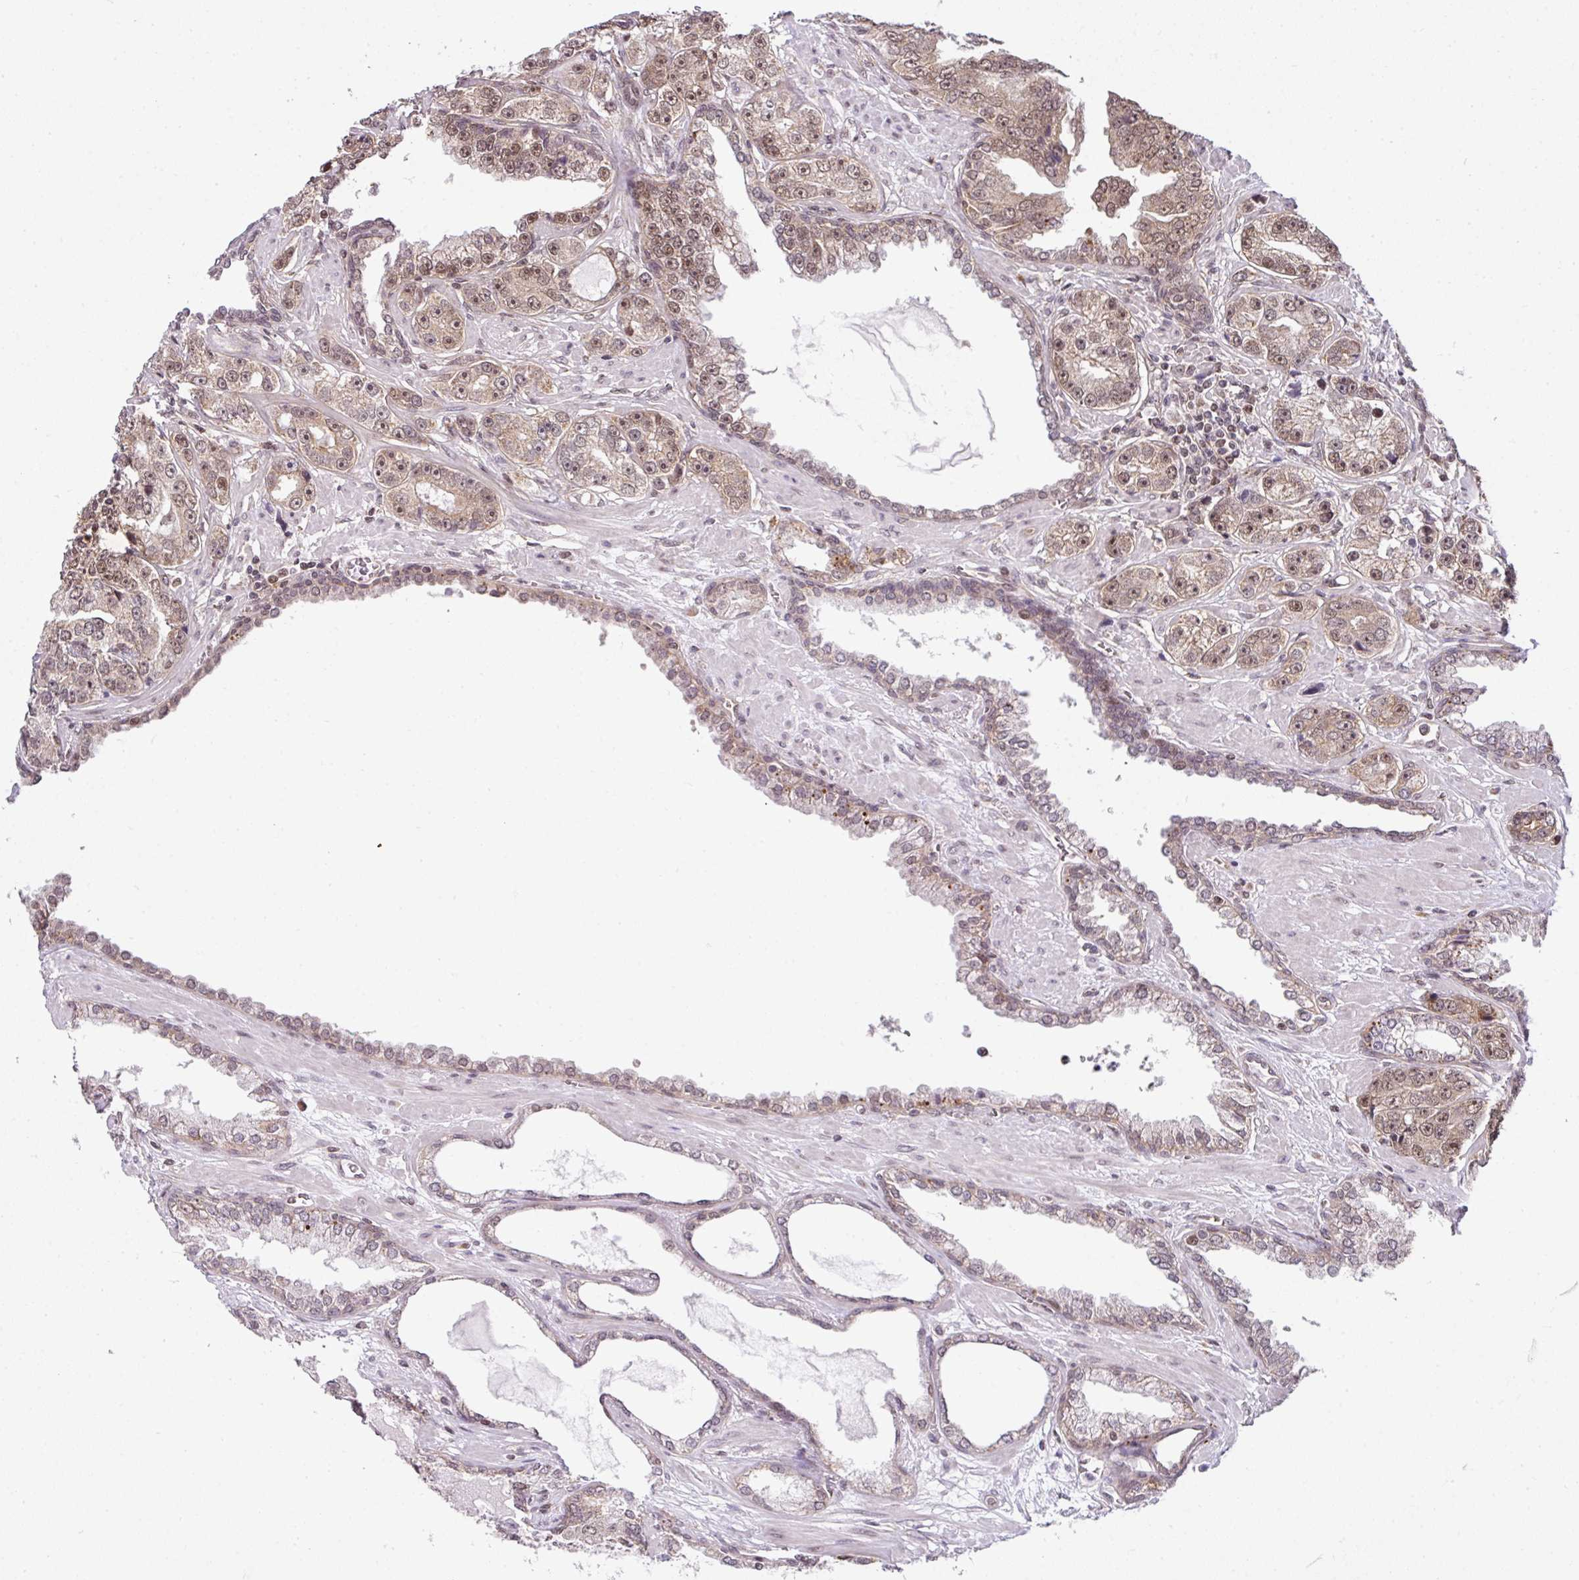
{"staining": {"intensity": "moderate", "quantity": ">75%", "location": "nuclear"}, "tissue": "prostate cancer", "cell_type": "Tumor cells", "image_type": "cancer", "snomed": [{"axis": "morphology", "description": "Adenocarcinoma, High grade"}, {"axis": "topography", "description": "Prostate"}], "caption": "Immunohistochemistry photomicrograph of neoplastic tissue: prostate cancer stained using immunohistochemistry (IHC) displays medium levels of moderate protein expression localized specifically in the nuclear of tumor cells, appearing as a nuclear brown color.", "gene": "PLK1", "patient": {"sex": "male", "age": 71}}